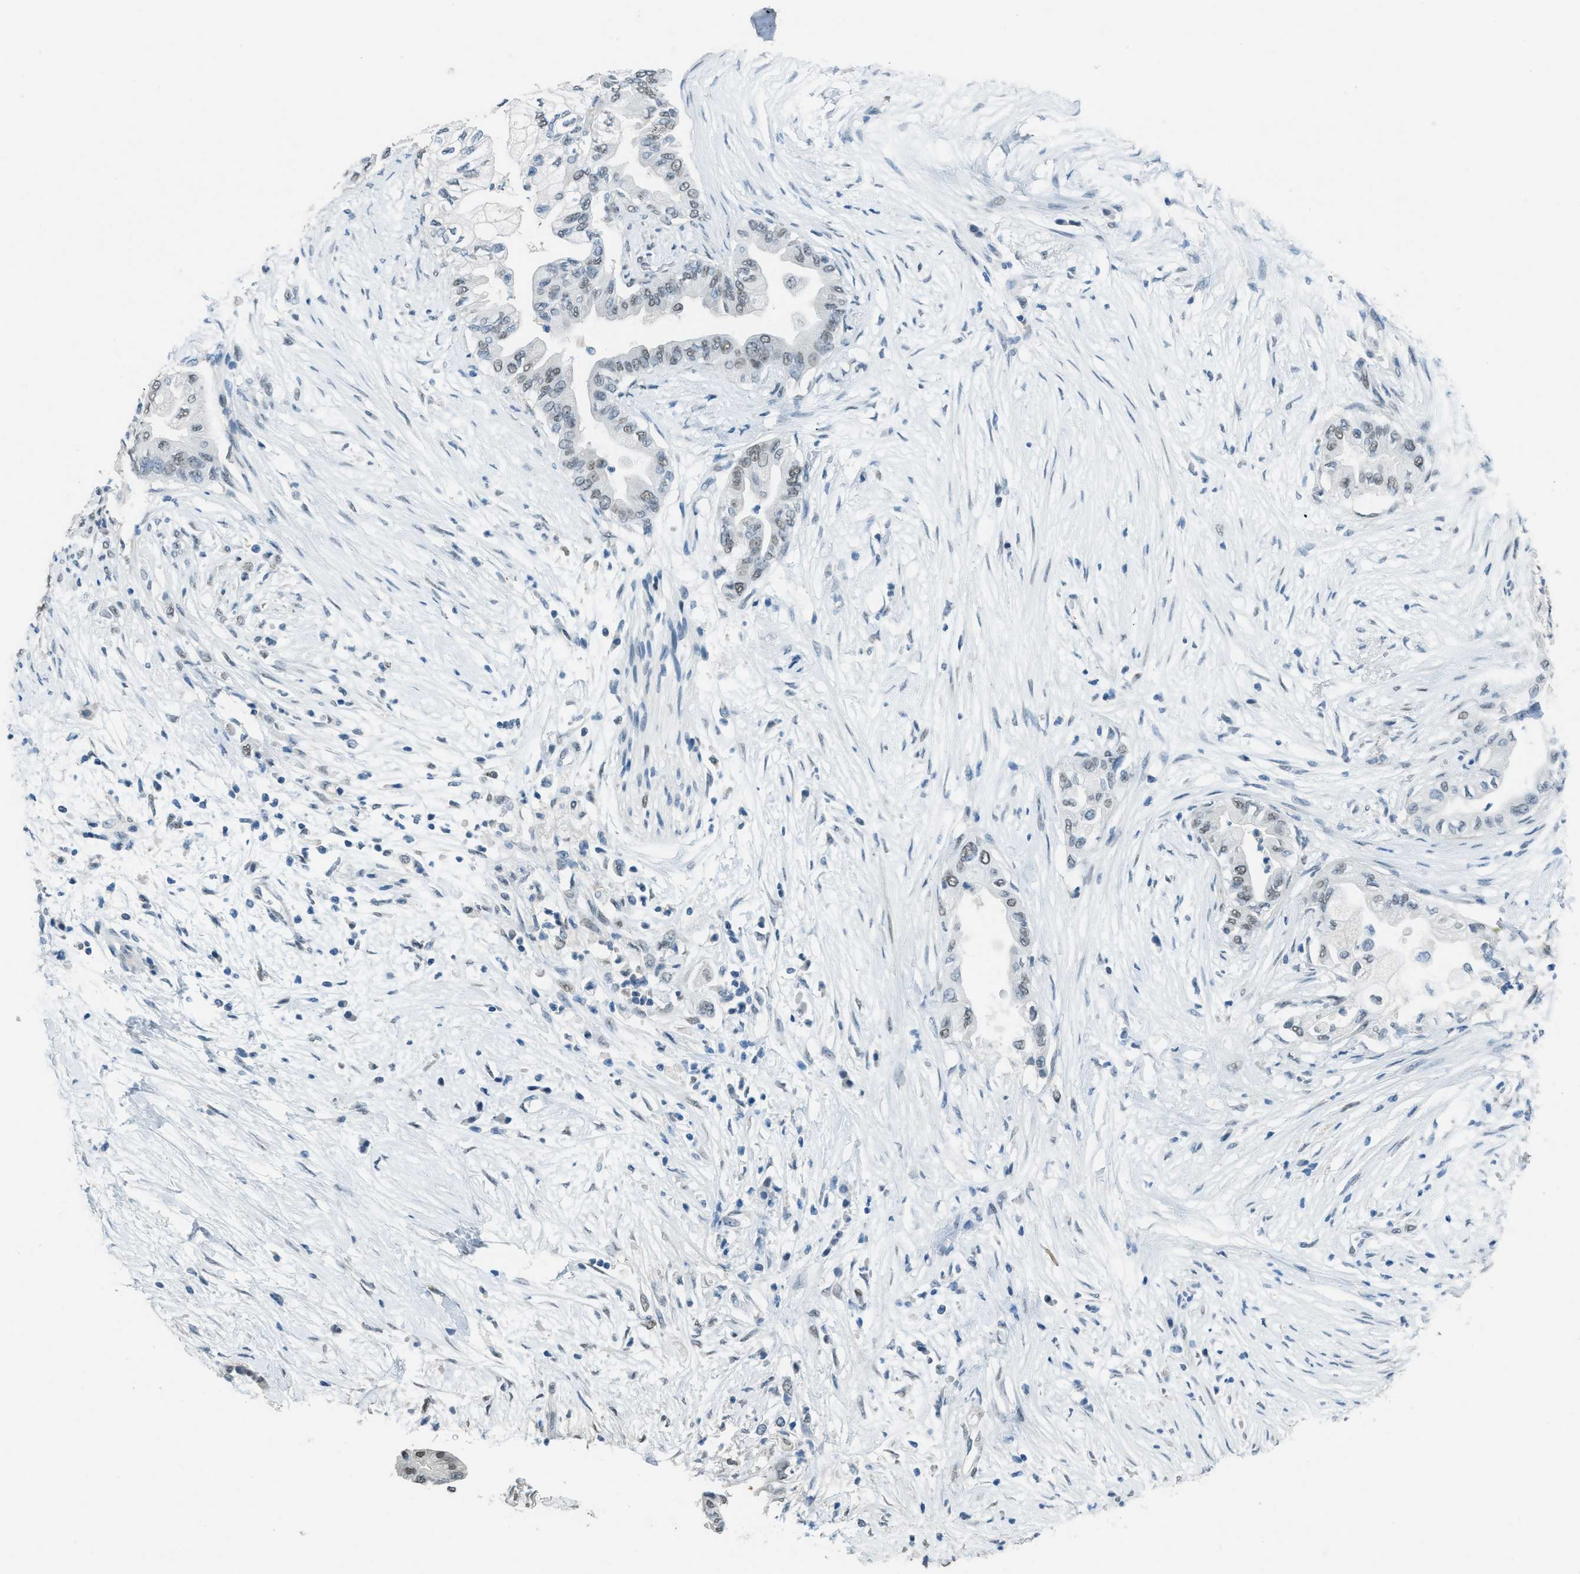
{"staining": {"intensity": "weak", "quantity": "25%-75%", "location": "nuclear"}, "tissue": "pancreatic cancer", "cell_type": "Tumor cells", "image_type": "cancer", "snomed": [{"axis": "morphology", "description": "Normal tissue, NOS"}, {"axis": "morphology", "description": "Adenocarcinoma, NOS"}, {"axis": "topography", "description": "Pancreas"}, {"axis": "topography", "description": "Duodenum"}], "caption": "The photomicrograph exhibits staining of pancreatic adenocarcinoma, revealing weak nuclear protein staining (brown color) within tumor cells. (Brightfield microscopy of DAB IHC at high magnification).", "gene": "TTC13", "patient": {"sex": "female", "age": 60}}